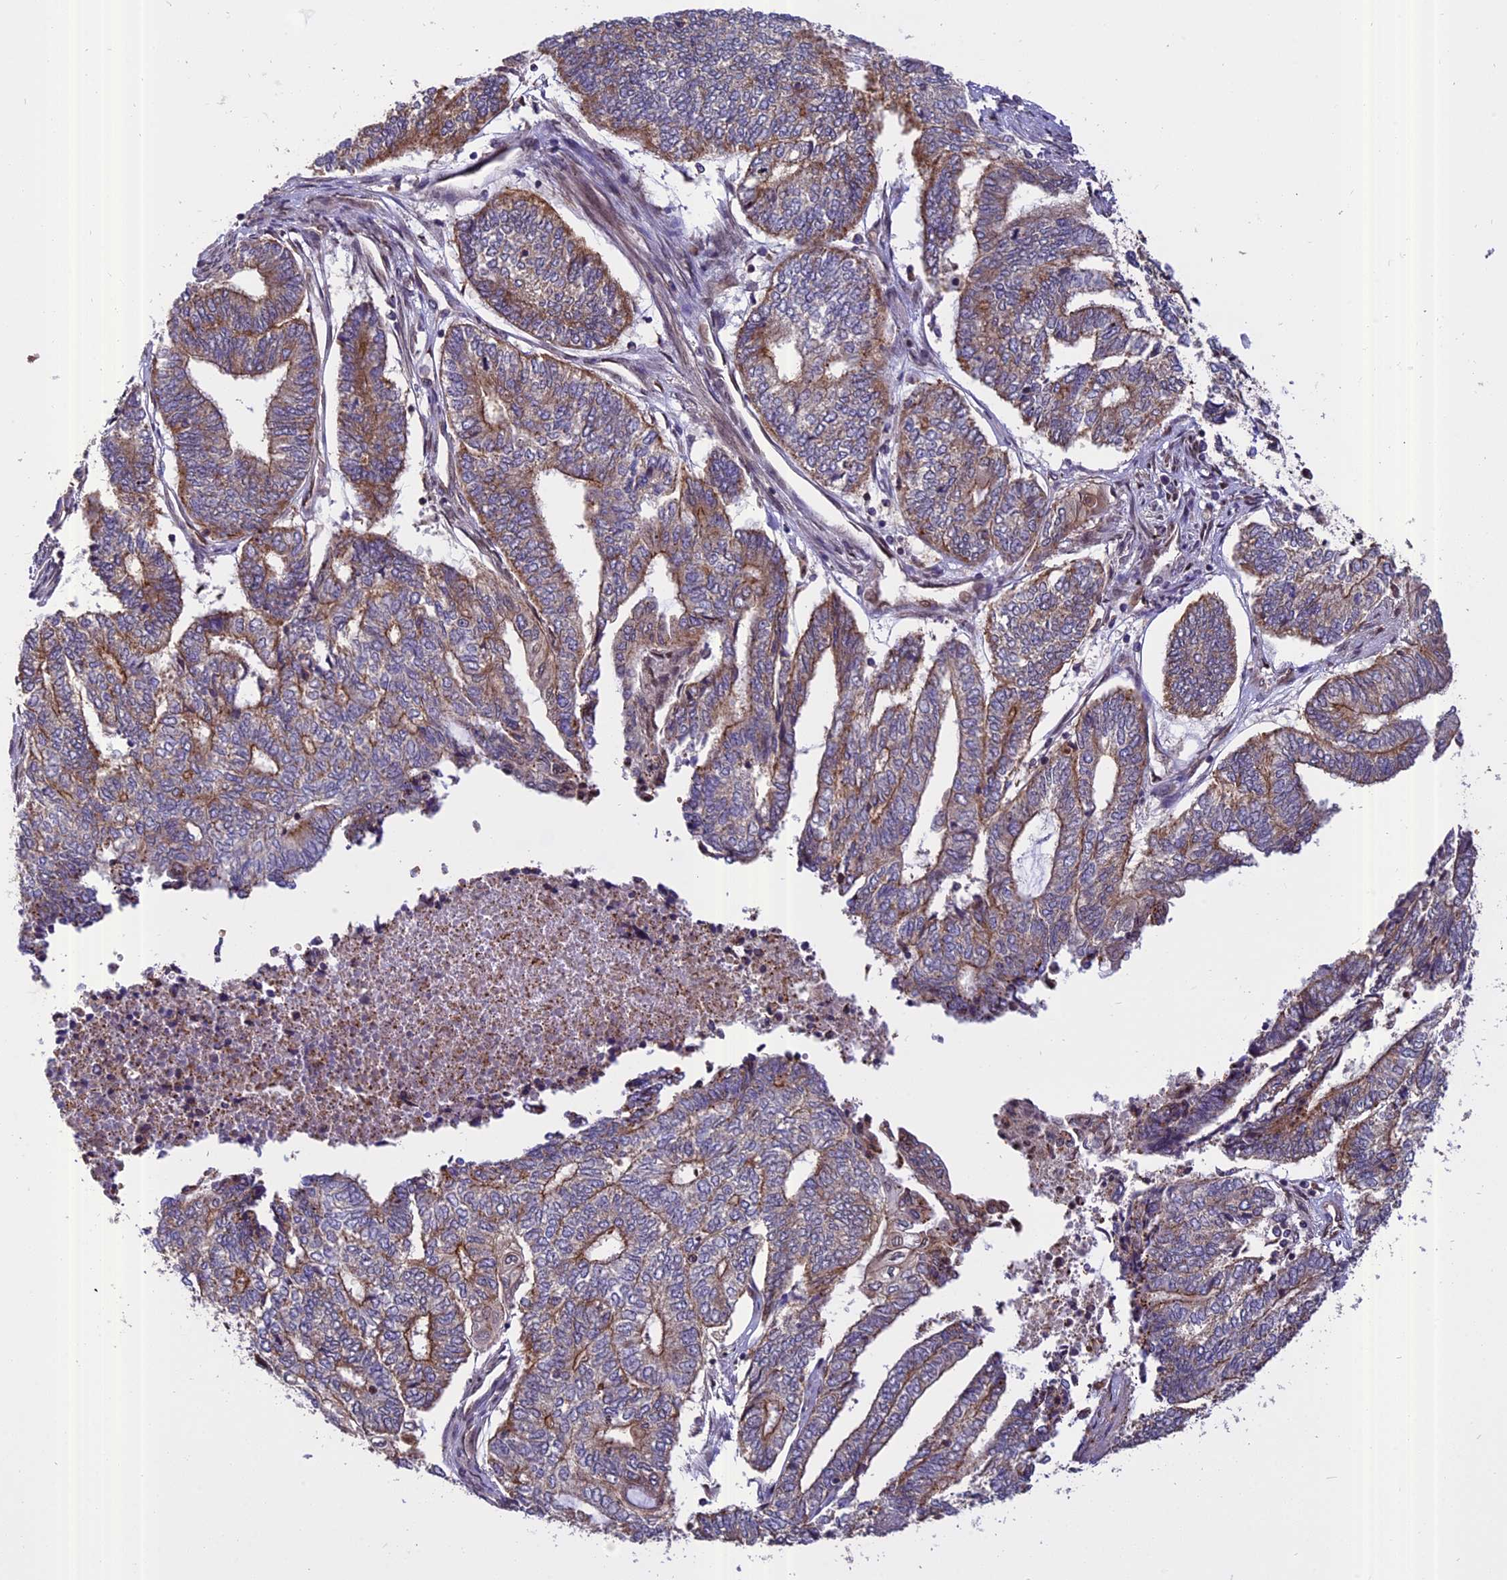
{"staining": {"intensity": "moderate", "quantity": ">75%", "location": "cytoplasmic/membranous"}, "tissue": "endometrial cancer", "cell_type": "Tumor cells", "image_type": "cancer", "snomed": [{"axis": "morphology", "description": "Adenocarcinoma, NOS"}, {"axis": "topography", "description": "Uterus"}, {"axis": "topography", "description": "Endometrium"}], "caption": "An image showing moderate cytoplasmic/membranous expression in about >75% of tumor cells in endometrial cancer (adenocarcinoma), as visualized by brown immunohistochemical staining.", "gene": "CHMP2A", "patient": {"sex": "female", "age": 70}}